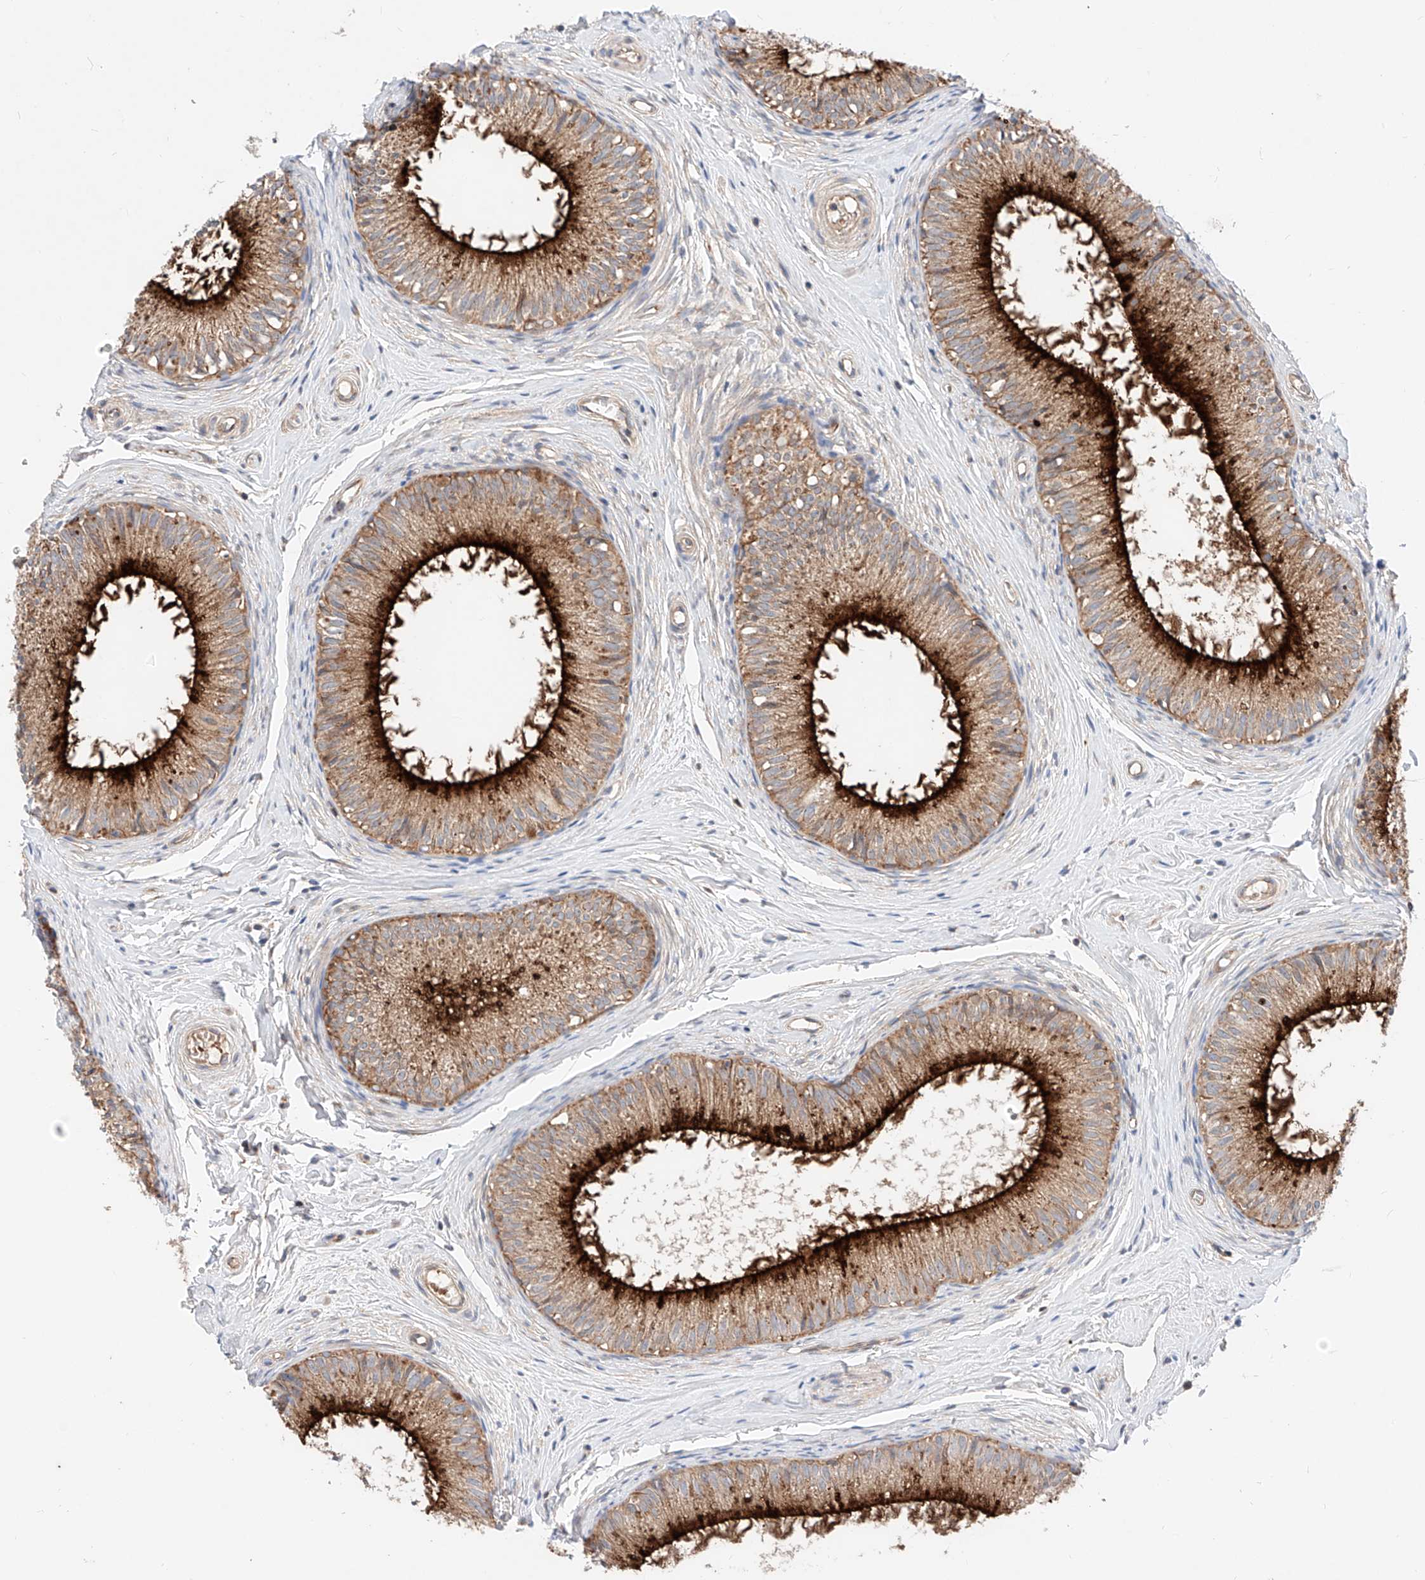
{"staining": {"intensity": "strong", "quantity": ">75%", "location": "cytoplasmic/membranous"}, "tissue": "epididymis", "cell_type": "Glandular cells", "image_type": "normal", "snomed": [{"axis": "morphology", "description": "Normal tissue, NOS"}, {"axis": "topography", "description": "Epididymis"}], "caption": "Unremarkable epididymis was stained to show a protein in brown. There is high levels of strong cytoplasmic/membranous staining in approximately >75% of glandular cells.", "gene": "NR1D1", "patient": {"sex": "male", "age": 34}}